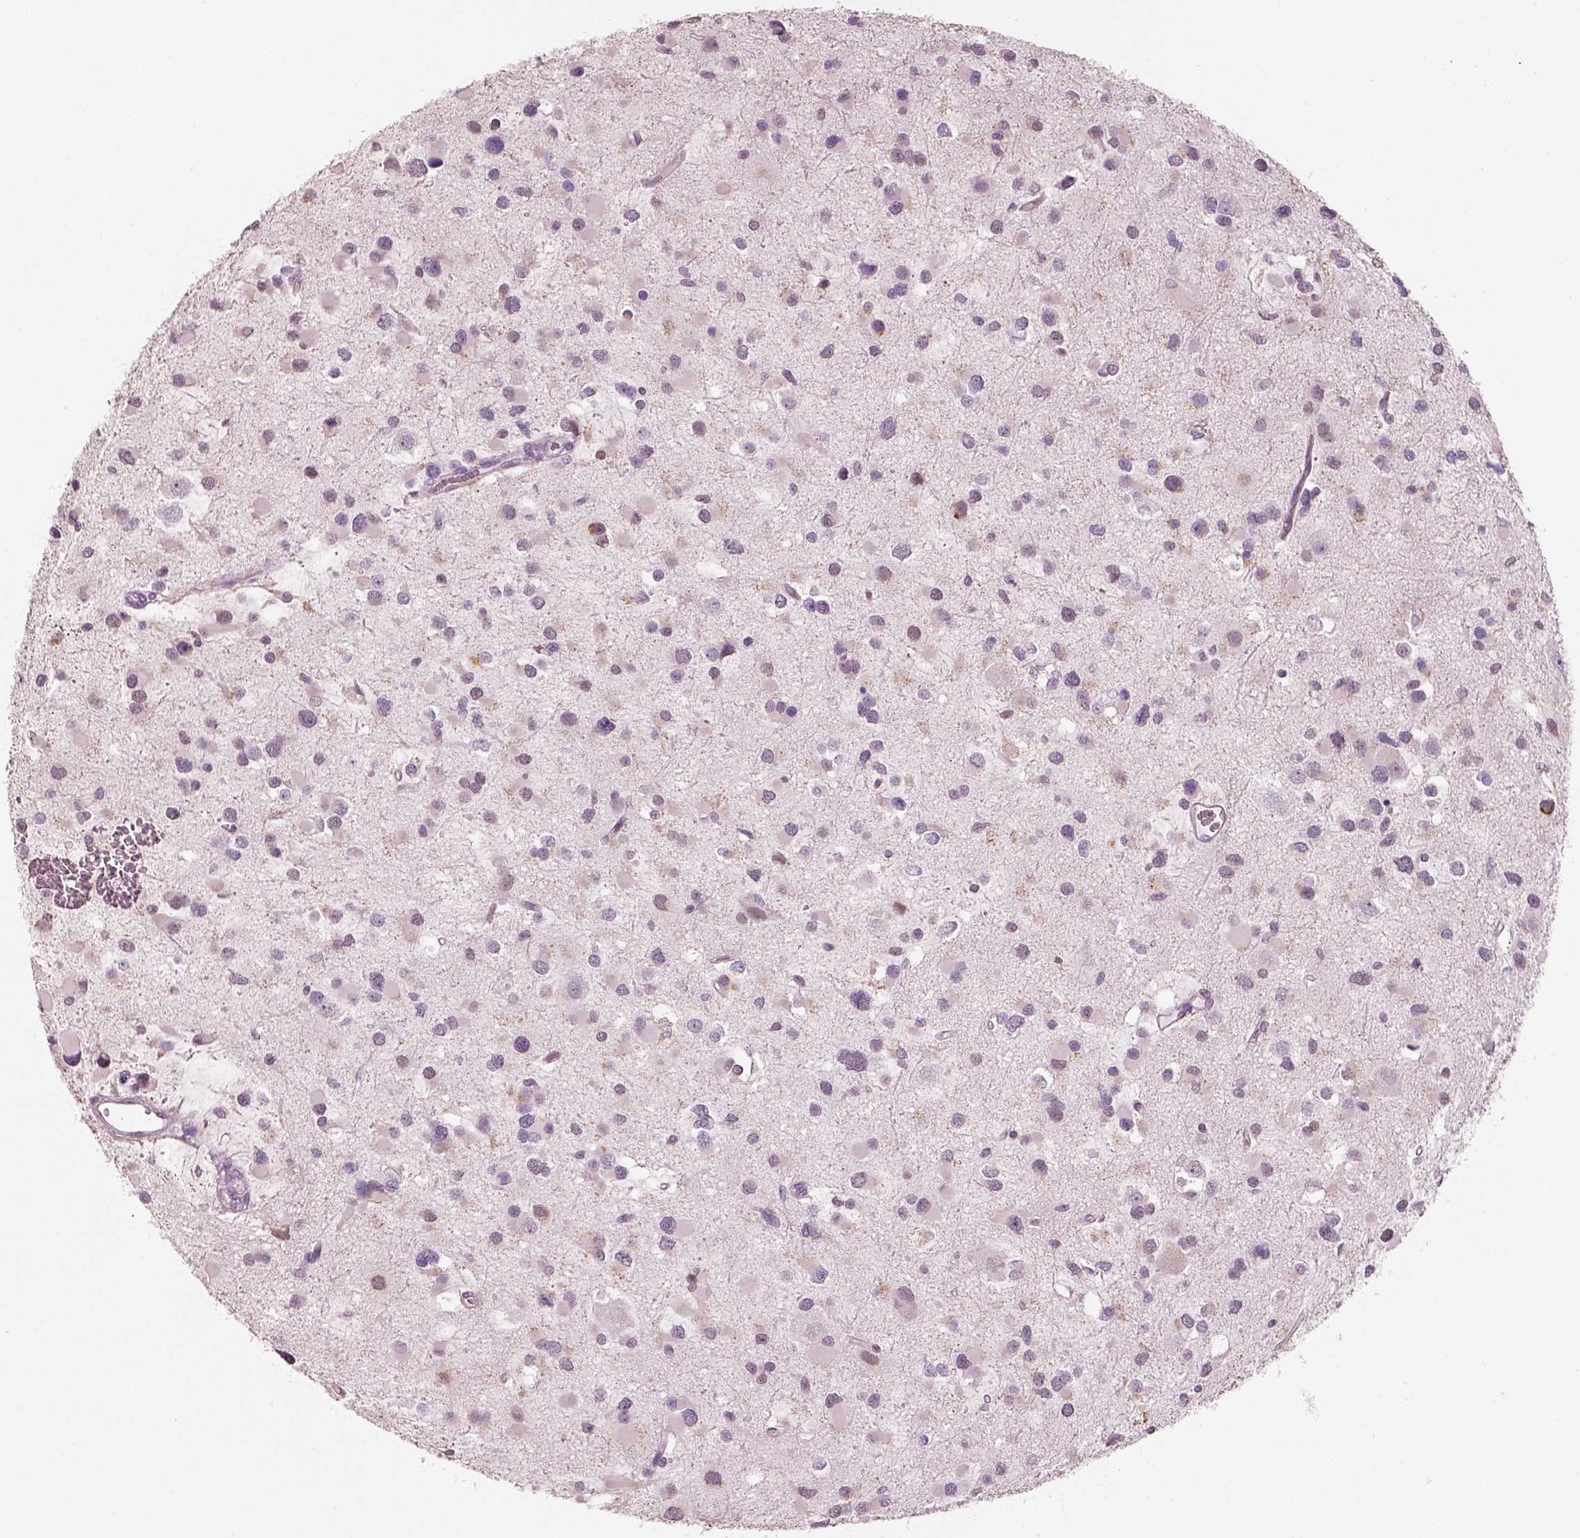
{"staining": {"intensity": "negative", "quantity": "none", "location": "none"}, "tissue": "glioma", "cell_type": "Tumor cells", "image_type": "cancer", "snomed": [{"axis": "morphology", "description": "Glioma, malignant, Low grade"}, {"axis": "topography", "description": "Brain"}], "caption": "DAB immunohistochemical staining of low-grade glioma (malignant) exhibits no significant staining in tumor cells. The staining was performed using DAB to visualize the protein expression in brown, while the nuclei were stained in blue with hematoxylin (Magnification: 20x).", "gene": "ELSPBP1", "patient": {"sex": "female", "age": 32}}